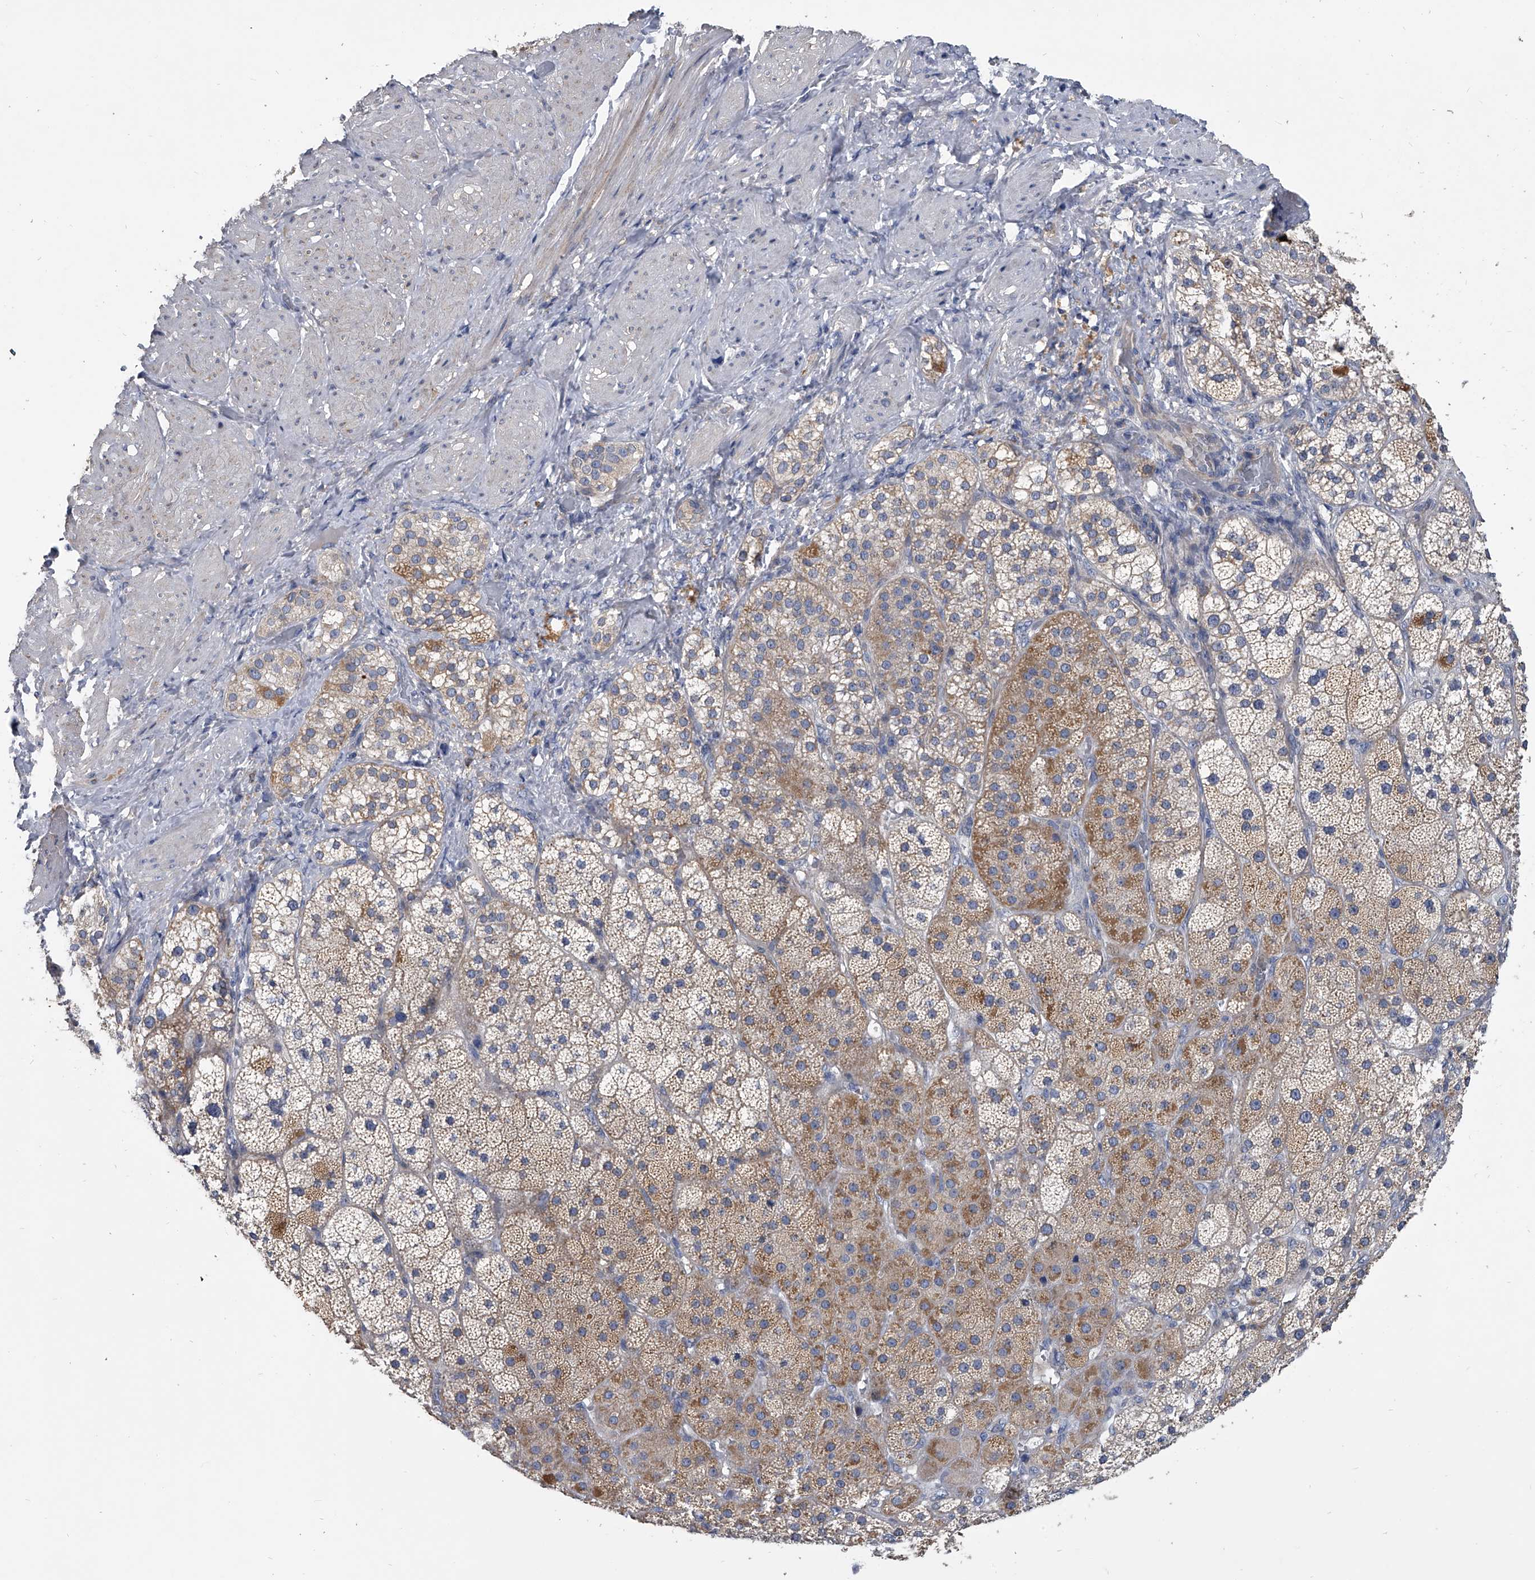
{"staining": {"intensity": "moderate", "quantity": ">75%", "location": "cytoplasmic/membranous"}, "tissue": "adrenal gland", "cell_type": "Glandular cells", "image_type": "normal", "snomed": [{"axis": "morphology", "description": "Normal tissue, NOS"}, {"axis": "topography", "description": "Adrenal gland"}], "caption": "The histopathology image shows staining of normal adrenal gland, revealing moderate cytoplasmic/membranous protein positivity (brown color) within glandular cells. (DAB (3,3'-diaminobenzidine) IHC, brown staining for protein, blue staining for nuclei).", "gene": "SPP1", "patient": {"sex": "male", "age": 57}}